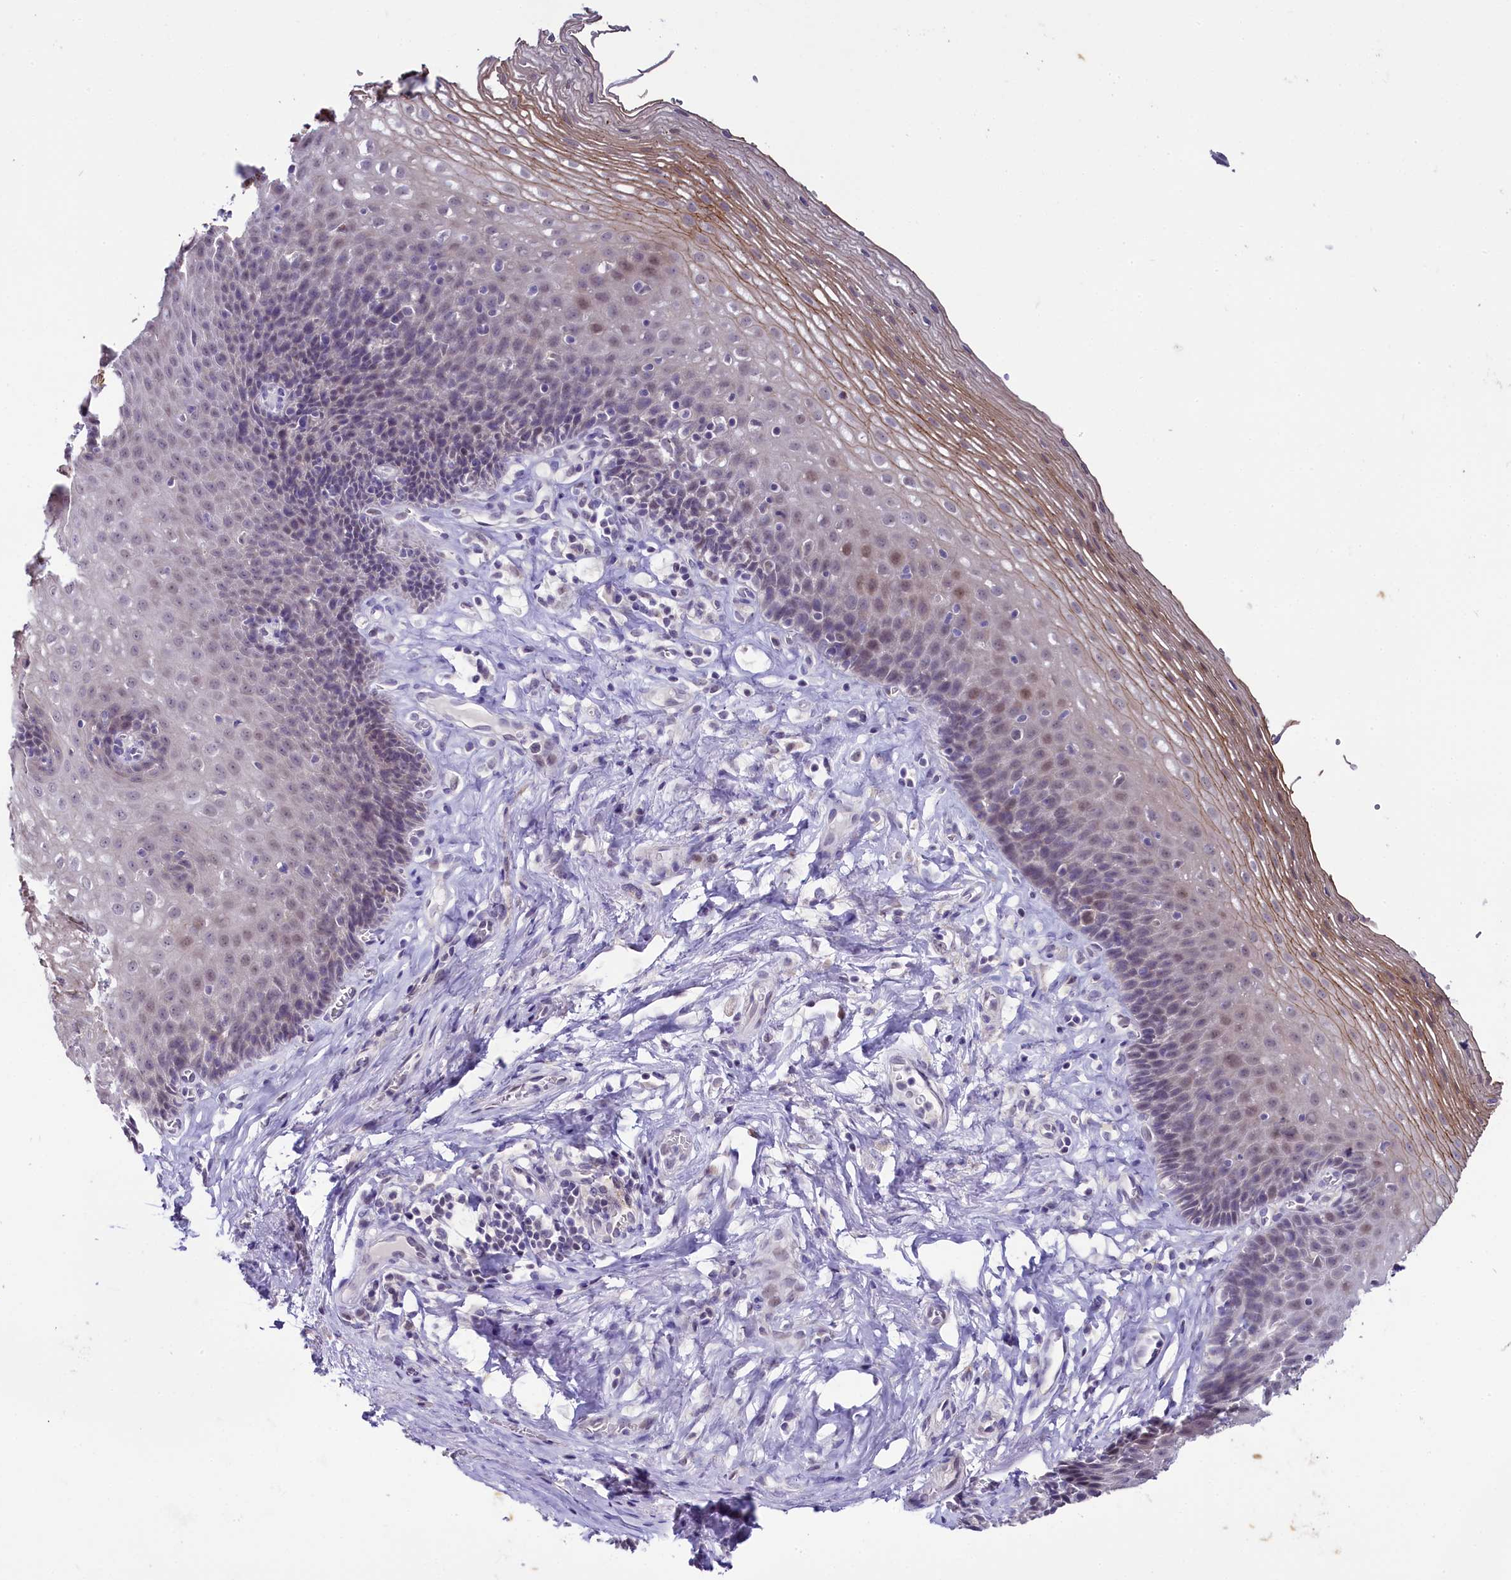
{"staining": {"intensity": "moderate", "quantity": "<25%", "location": "cytoplasmic/membranous,nuclear"}, "tissue": "esophagus", "cell_type": "Squamous epithelial cells", "image_type": "normal", "snomed": [{"axis": "morphology", "description": "Normal tissue, NOS"}, {"axis": "topography", "description": "Esophagus"}], "caption": "Brown immunohistochemical staining in unremarkable esophagus shows moderate cytoplasmic/membranous,nuclear positivity in about <25% of squamous epithelial cells.", "gene": "OSGEP", "patient": {"sex": "female", "age": 66}}